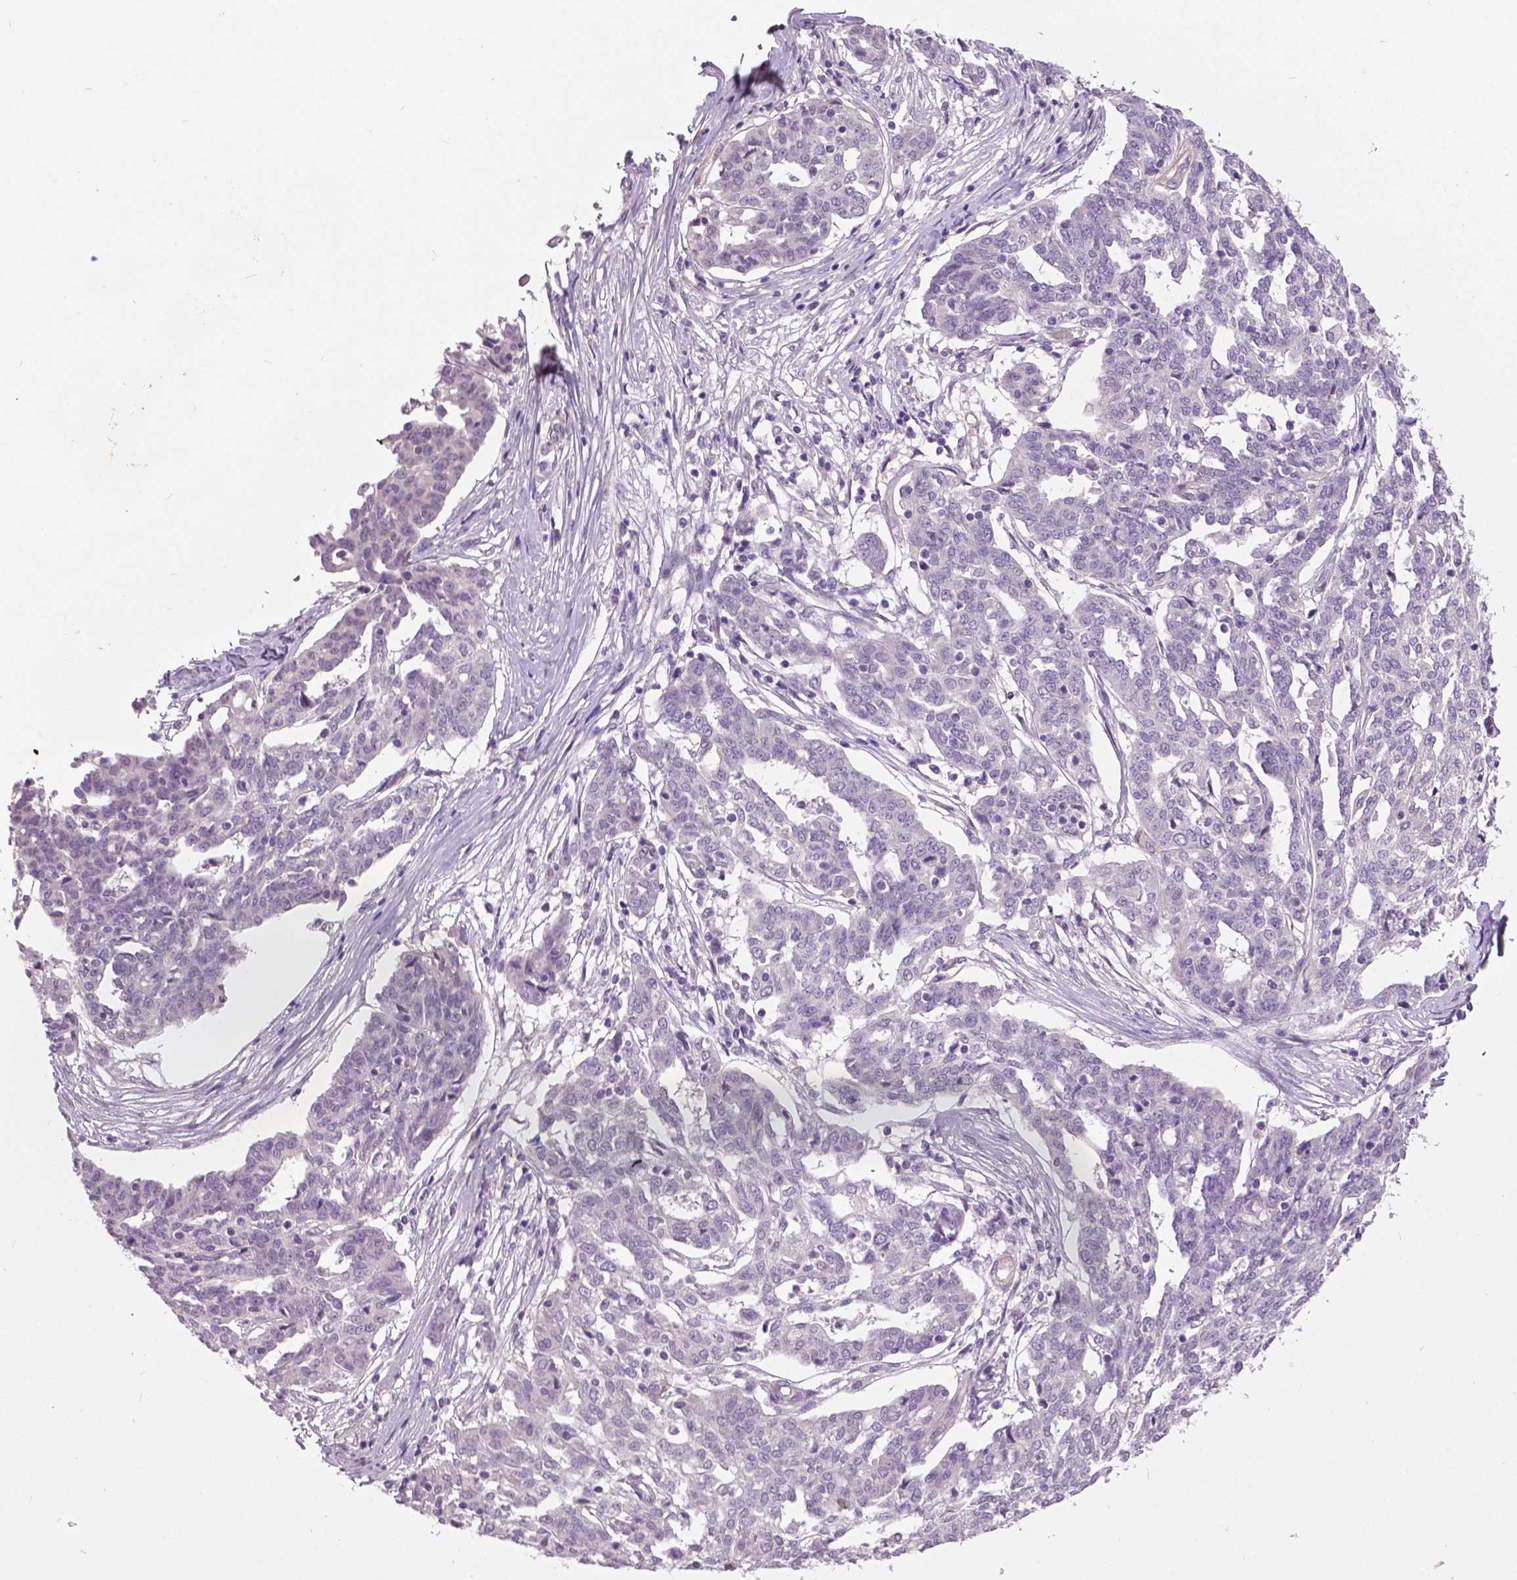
{"staining": {"intensity": "negative", "quantity": "none", "location": "none"}, "tissue": "ovarian cancer", "cell_type": "Tumor cells", "image_type": "cancer", "snomed": [{"axis": "morphology", "description": "Cystadenocarcinoma, serous, NOS"}, {"axis": "topography", "description": "Ovary"}], "caption": "Tumor cells show no significant protein positivity in ovarian serous cystadenocarcinoma.", "gene": "FOXA1", "patient": {"sex": "female", "age": 67}}